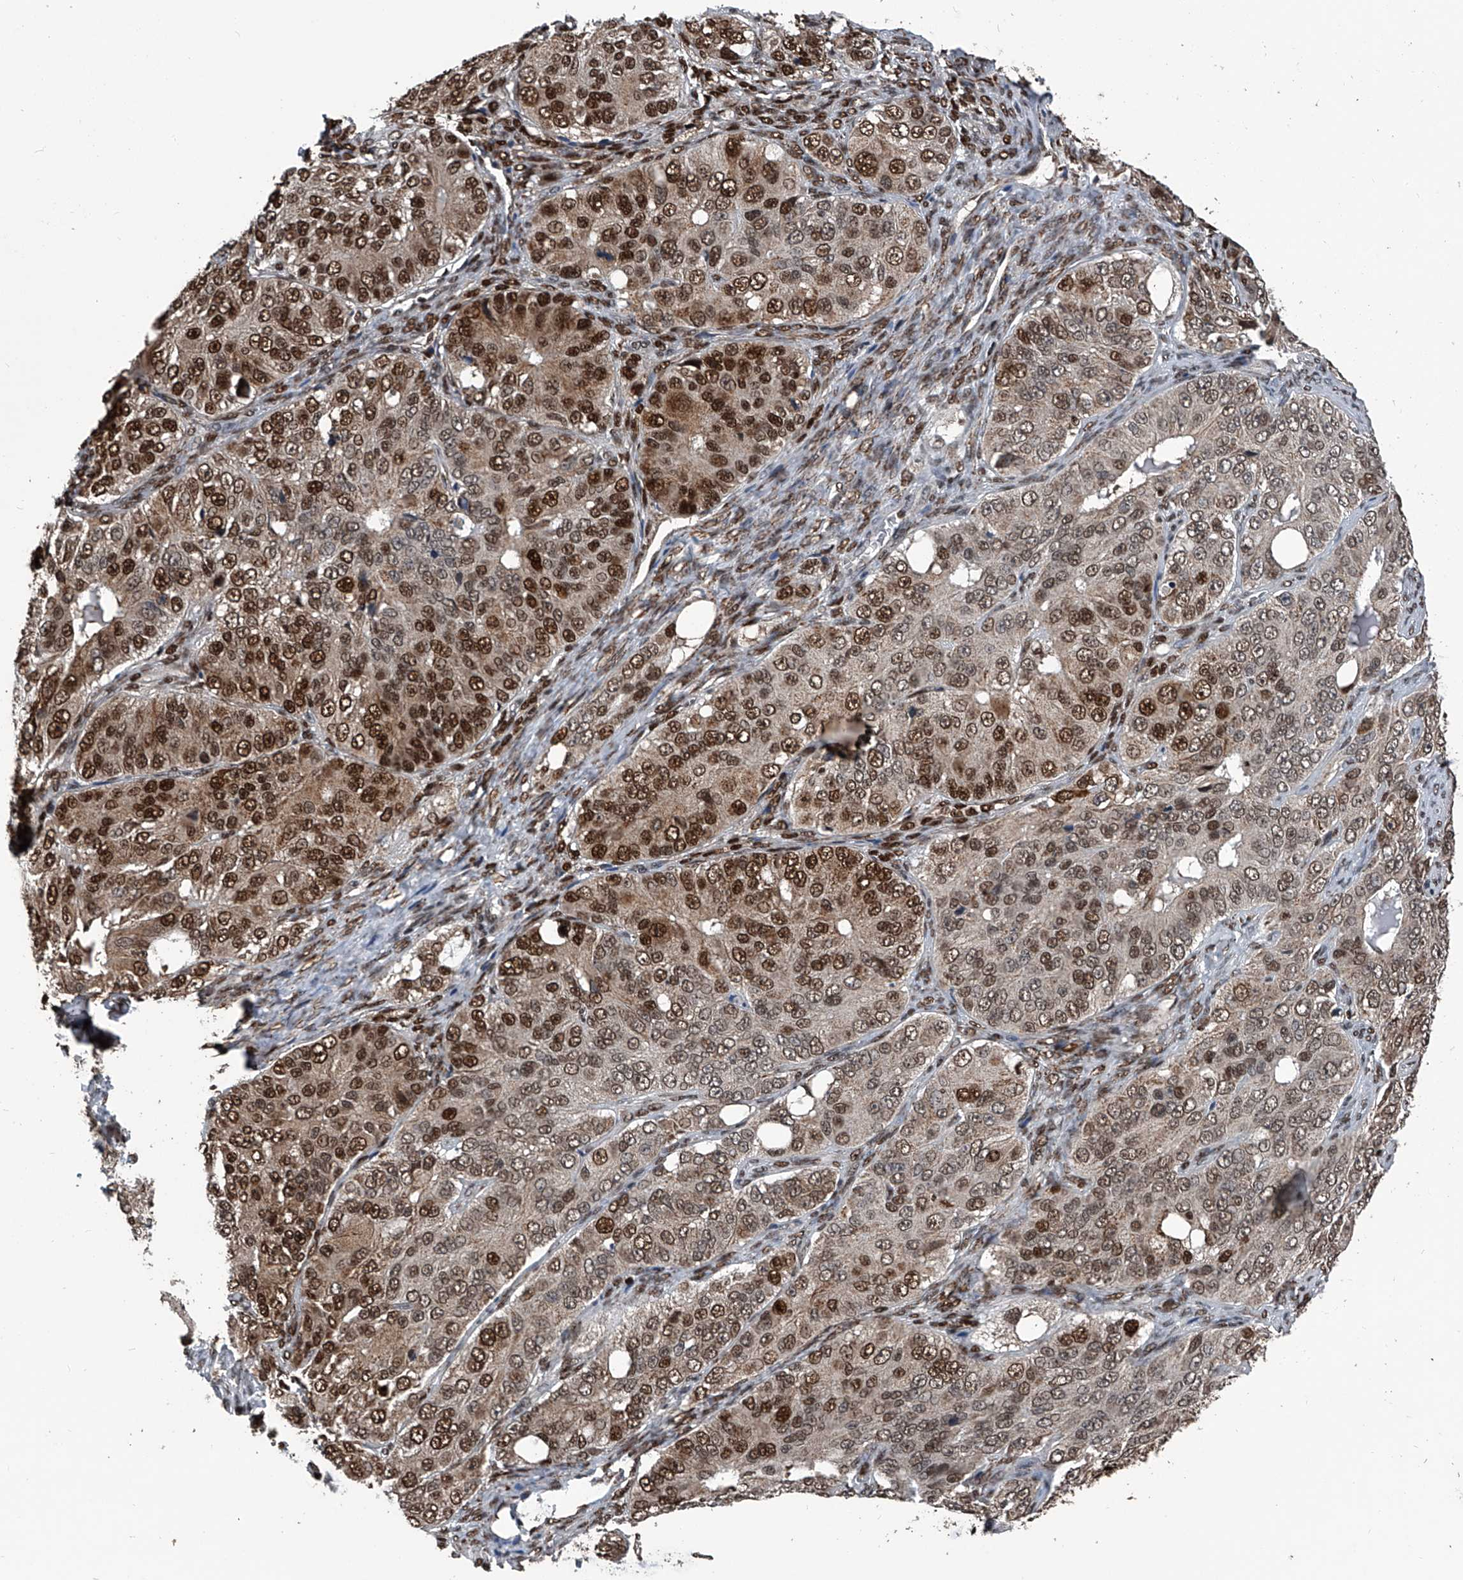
{"staining": {"intensity": "strong", "quantity": ">75%", "location": "cytoplasmic/membranous,nuclear"}, "tissue": "ovarian cancer", "cell_type": "Tumor cells", "image_type": "cancer", "snomed": [{"axis": "morphology", "description": "Carcinoma, endometroid"}, {"axis": "topography", "description": "Ovary"}], "caption": "Strong cytoplasmic/membranous and nuclear protein staining is seen in approximately >75% of tumor cells in ovarian endometroid carcinoma.", "gene": "FKBP5", "patient": {"sex": "female", "age": 51}}